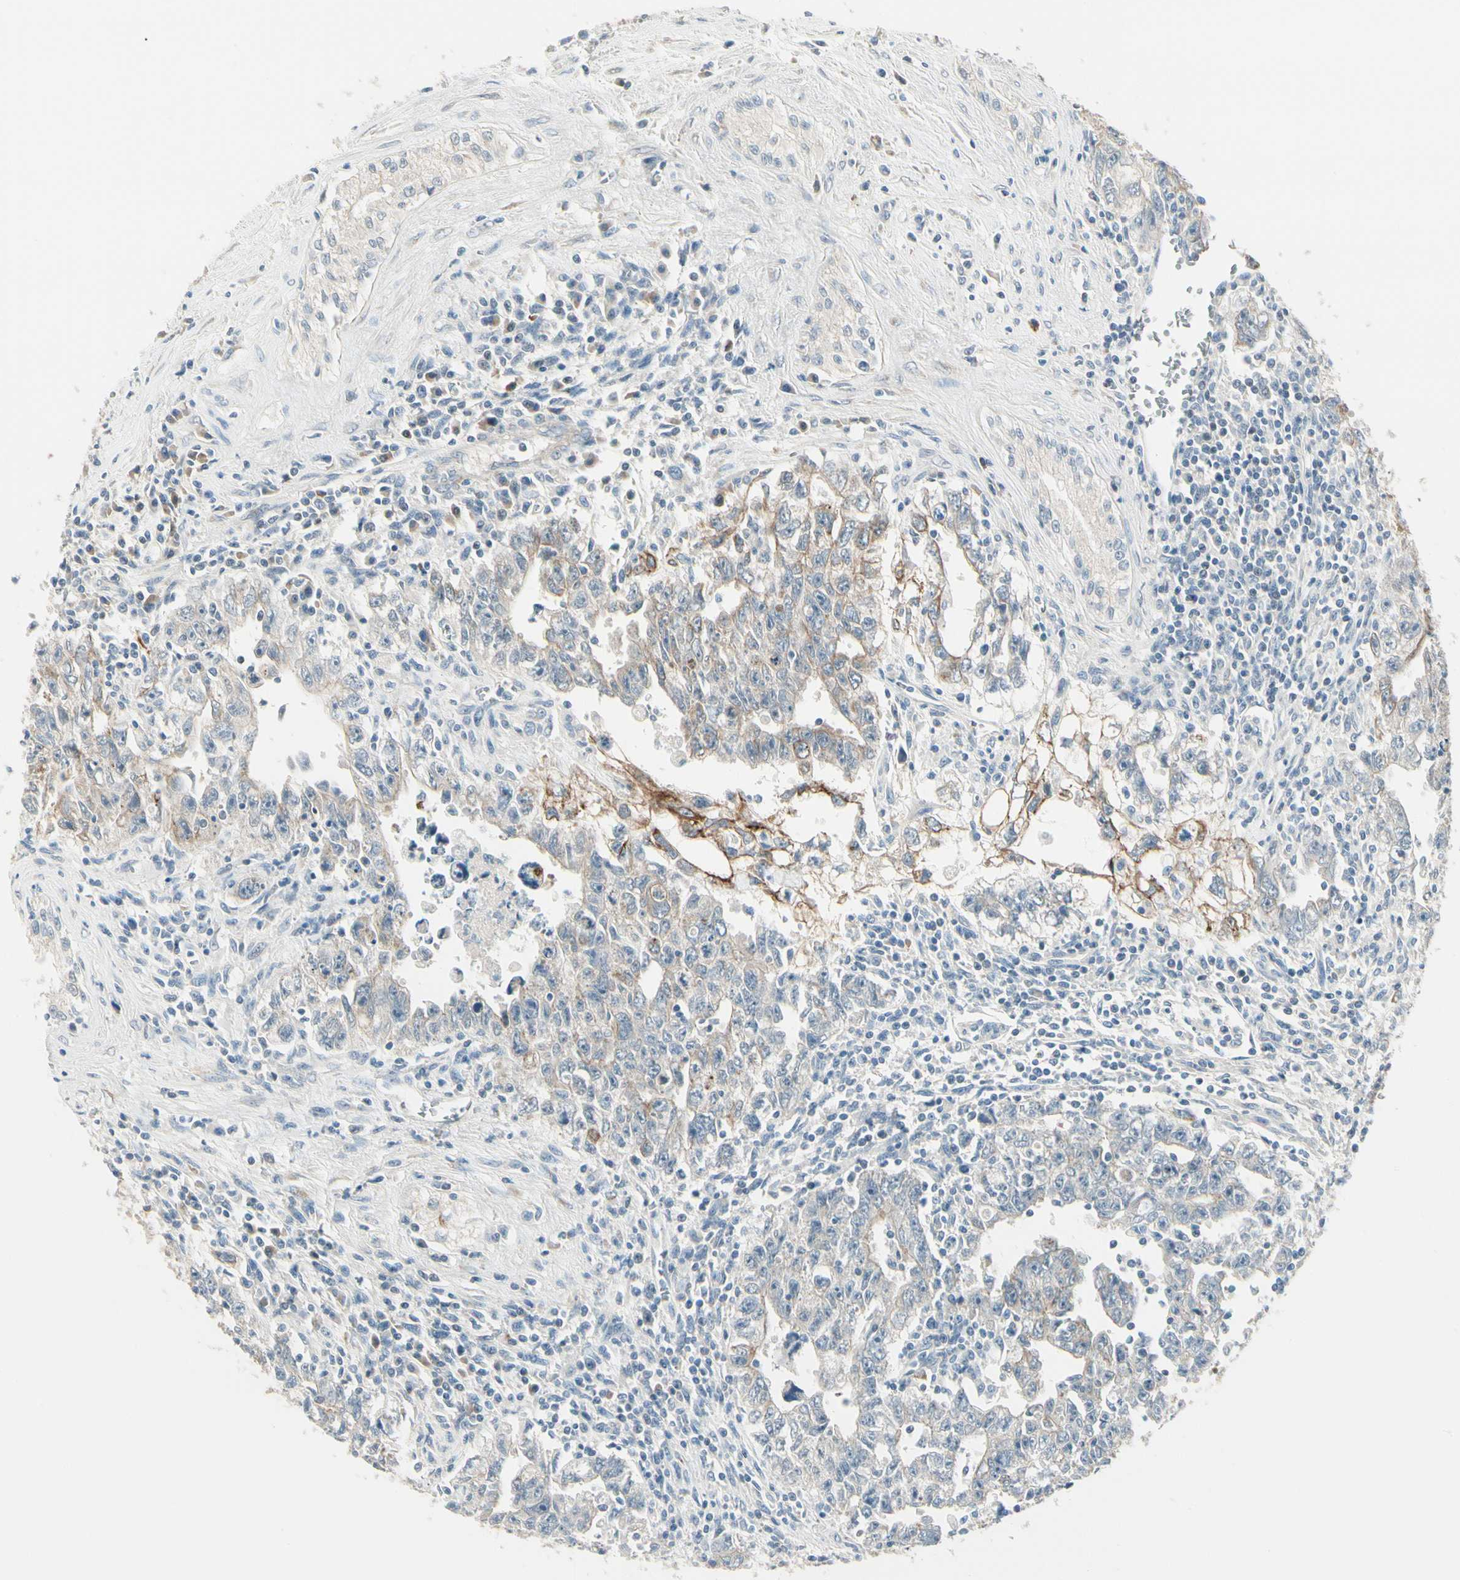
{"staining": {"intensity": "weak", "quantity": "25%-75%", "location": "cytoplasmic/membranous"}, "tissue": "testis cancer", "cell_type": "Tumor cells", "image_type": "cancer", "snomed": [{"axis": "morphology", "description": "Carcinoma, Embryonal, NOS"}, {"axis": "topography", "description": "Testis"}], "caption": "The histopathology image shows immunohistochemical staining of testis cancer. There is weak cytoplasmic/membranous positivity is appreciated in approximately 25%-75% of tumor cells.", "gene": "DUSP12", "patient": {"sex": "male", "age": 28}}